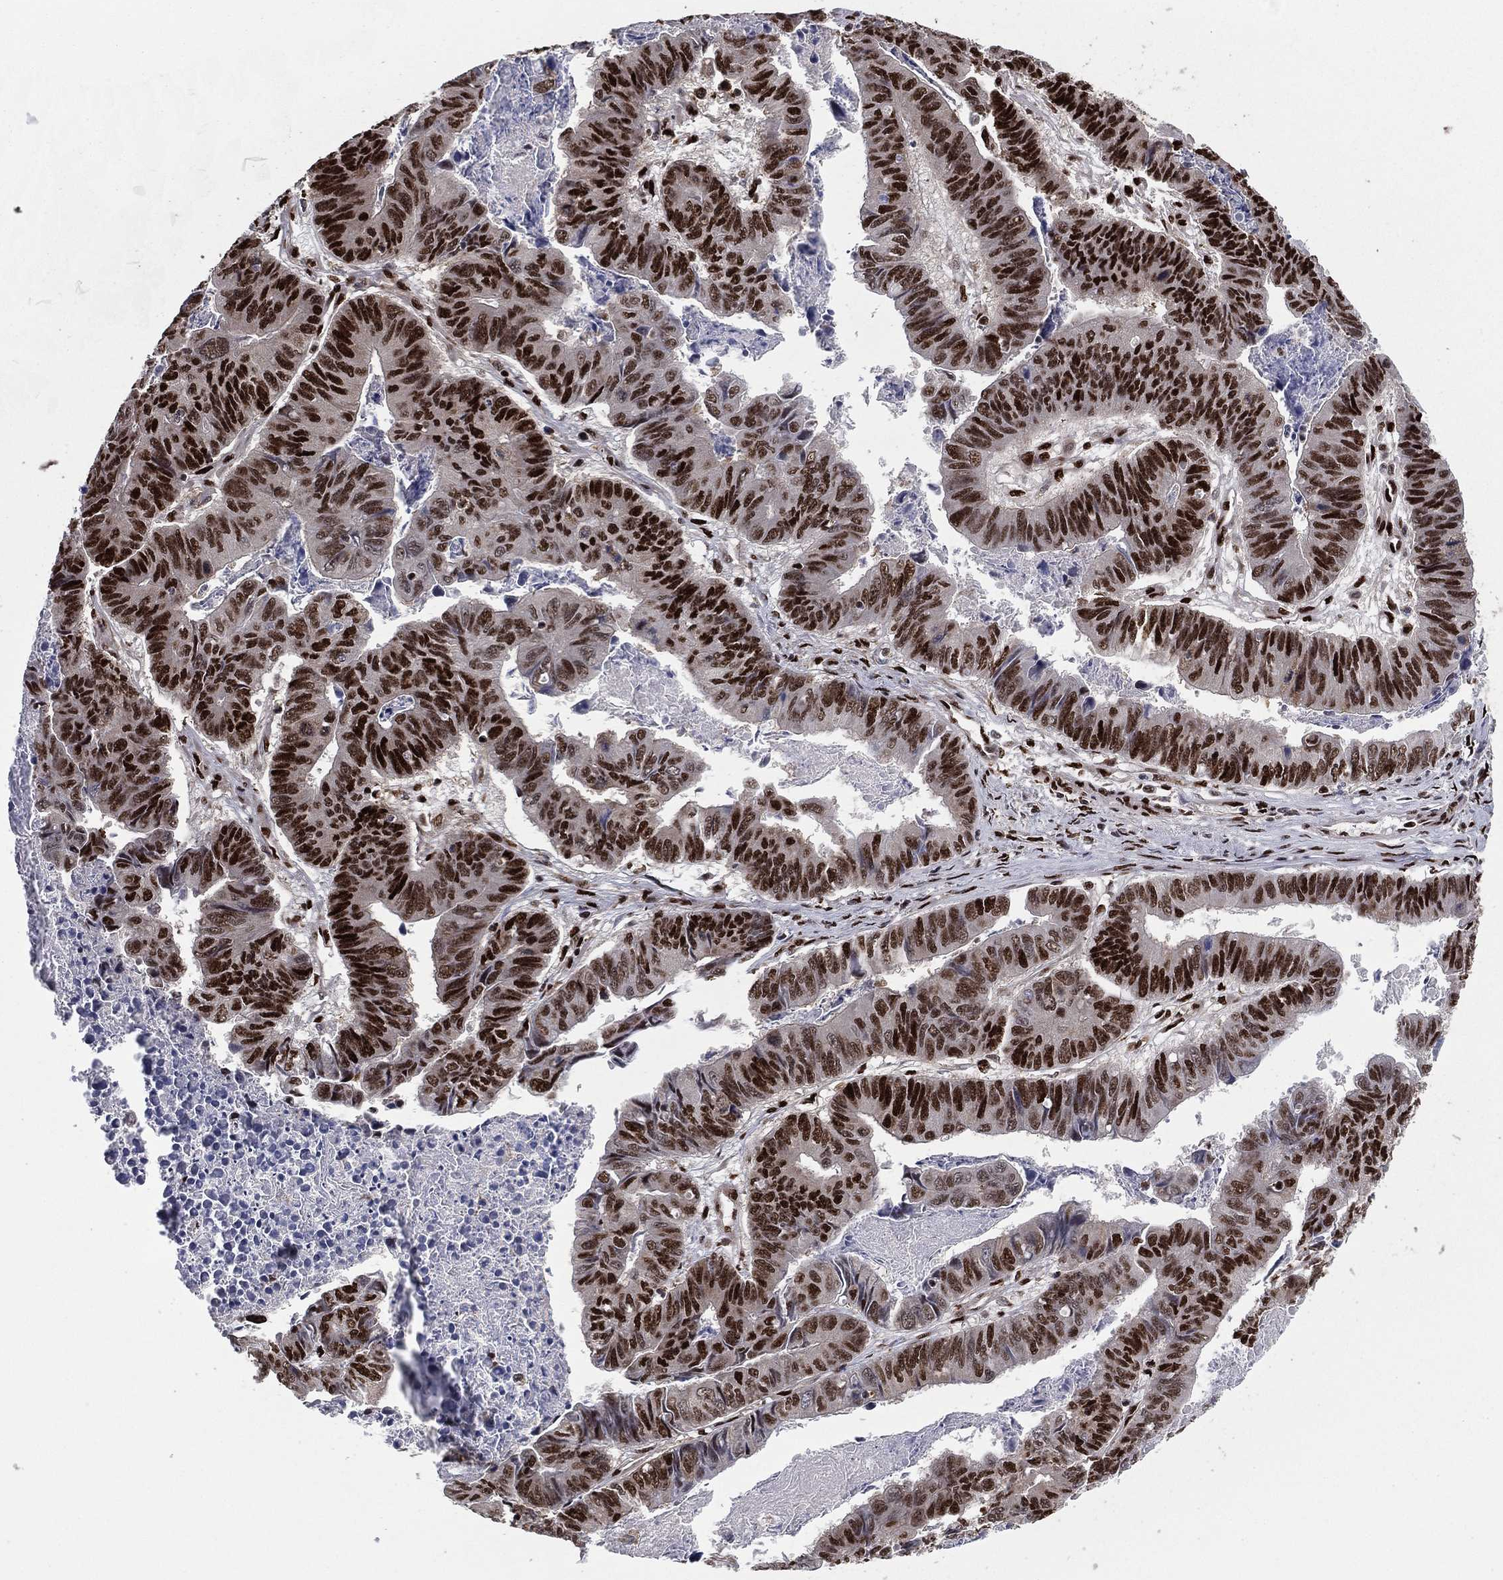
{"staining": {"intensity": "strong", "quantity": ">75%", "location": "nuclear"}, "tissue": "stomach cancer", "cell_type": "Tumor cells", "image_type": "cancer", "snomed": [{"axis": "morphology", "description": "Adenocarcinoma, NOS"}, {"axis": "topography", "description": "Stomach, lower"}], "caption": "A brown stain shows strong nuclear positivity of a protein in stomach cancer (adenocarcinoma) tumor cells.", "gene": "TP53BP1", "patient": {"sex": "male", "age": 77}}